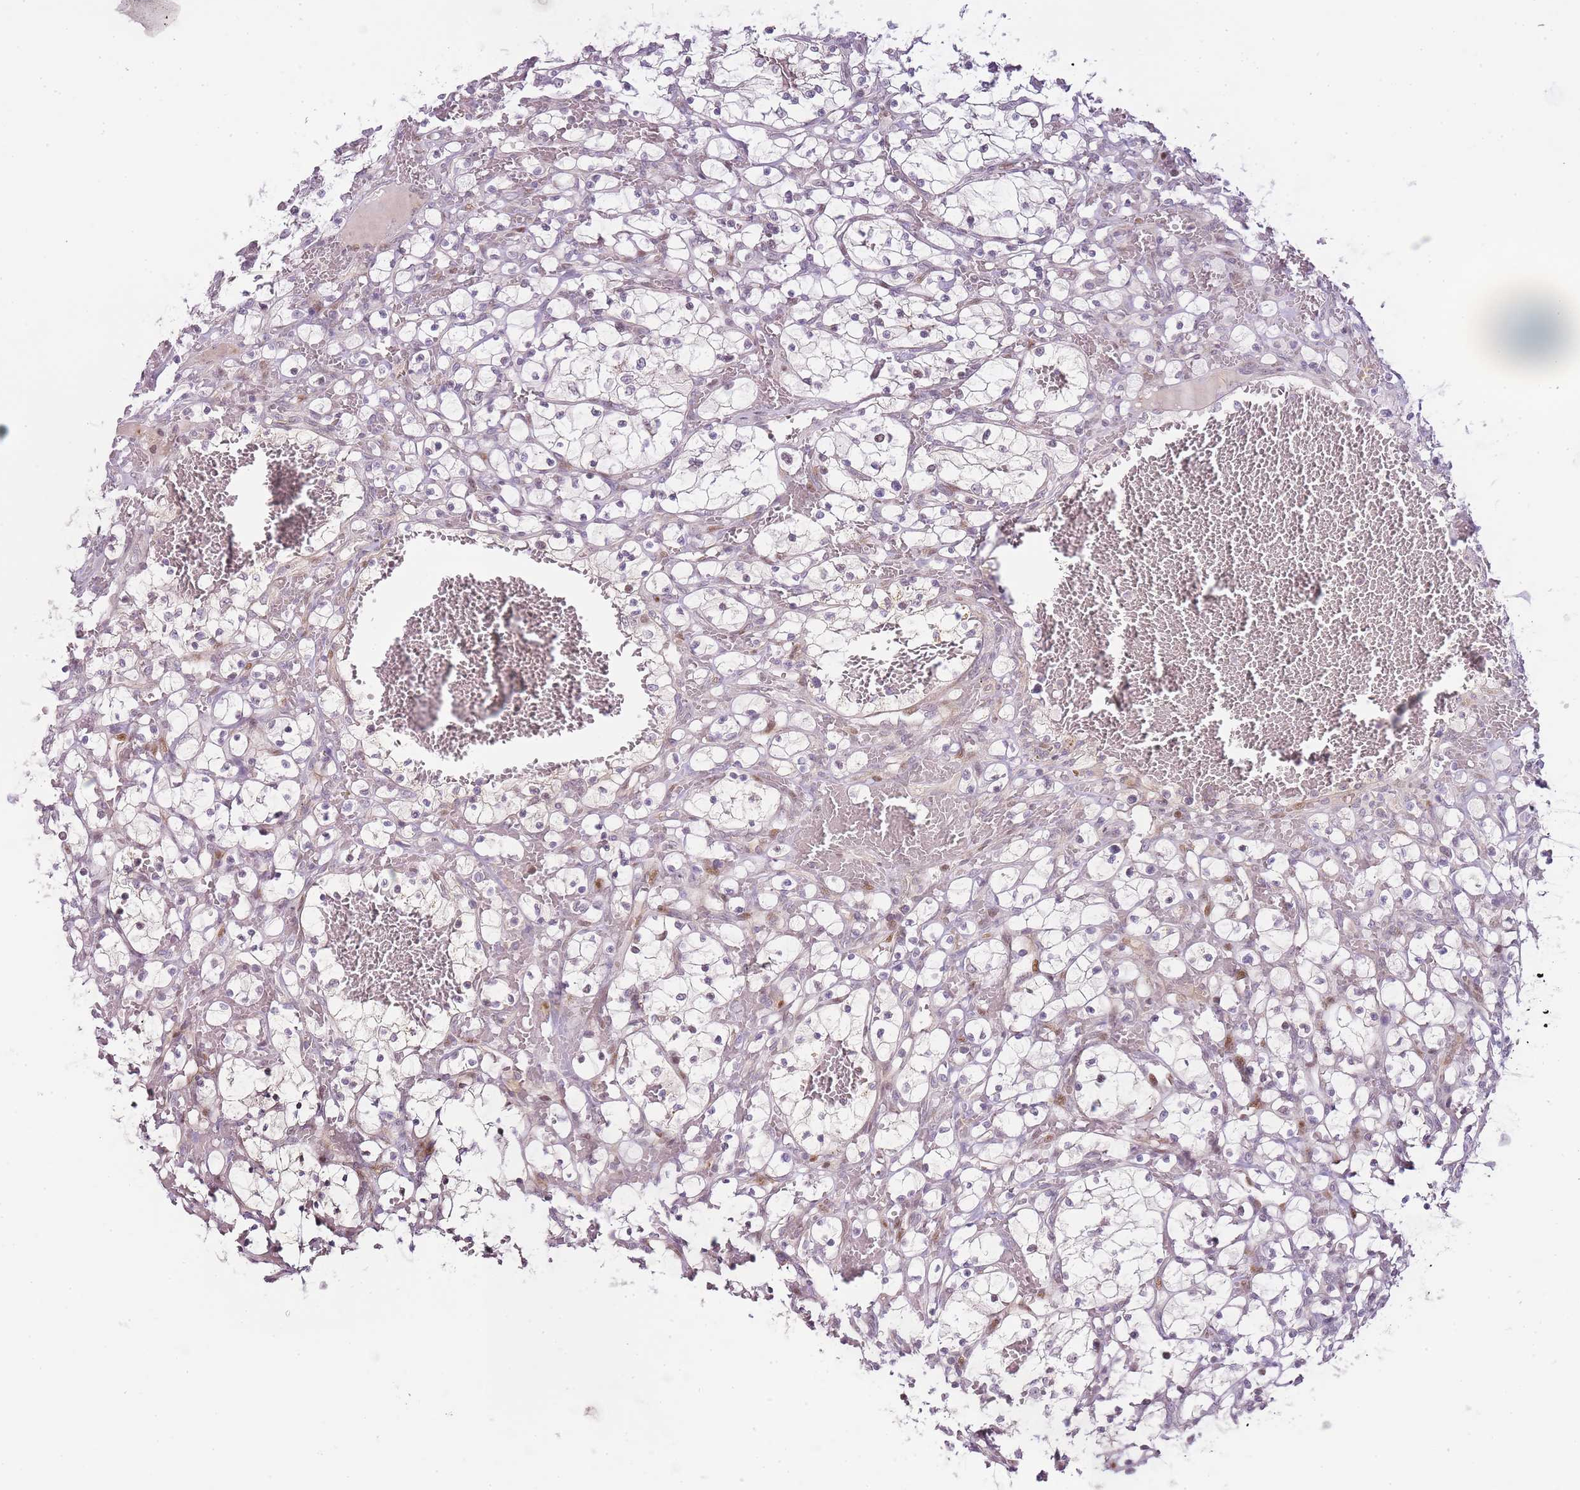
{"staining": {"intensity": "strong", "quantity": "<25%", "location": "nuclear"}, "tissue": "renal cancer", "cell_type": "Tumor cells", "image_type": "cancer", "snomed": [{"axis": "morphology", "description": "Adenocarcinoma, NOS"}, {"axis": "topography", "description": "Kidney"}], "caption": "A brown stain labels strong nuclear expression of a protein in renal adenocarcinoma tumor cells. (Stains: DAB in brown, nuclei in blue, Microscopy: brightfield microscopy at high magnification).", "gene": "OGG1", "patient": {"sex": "female", "age": 69}}